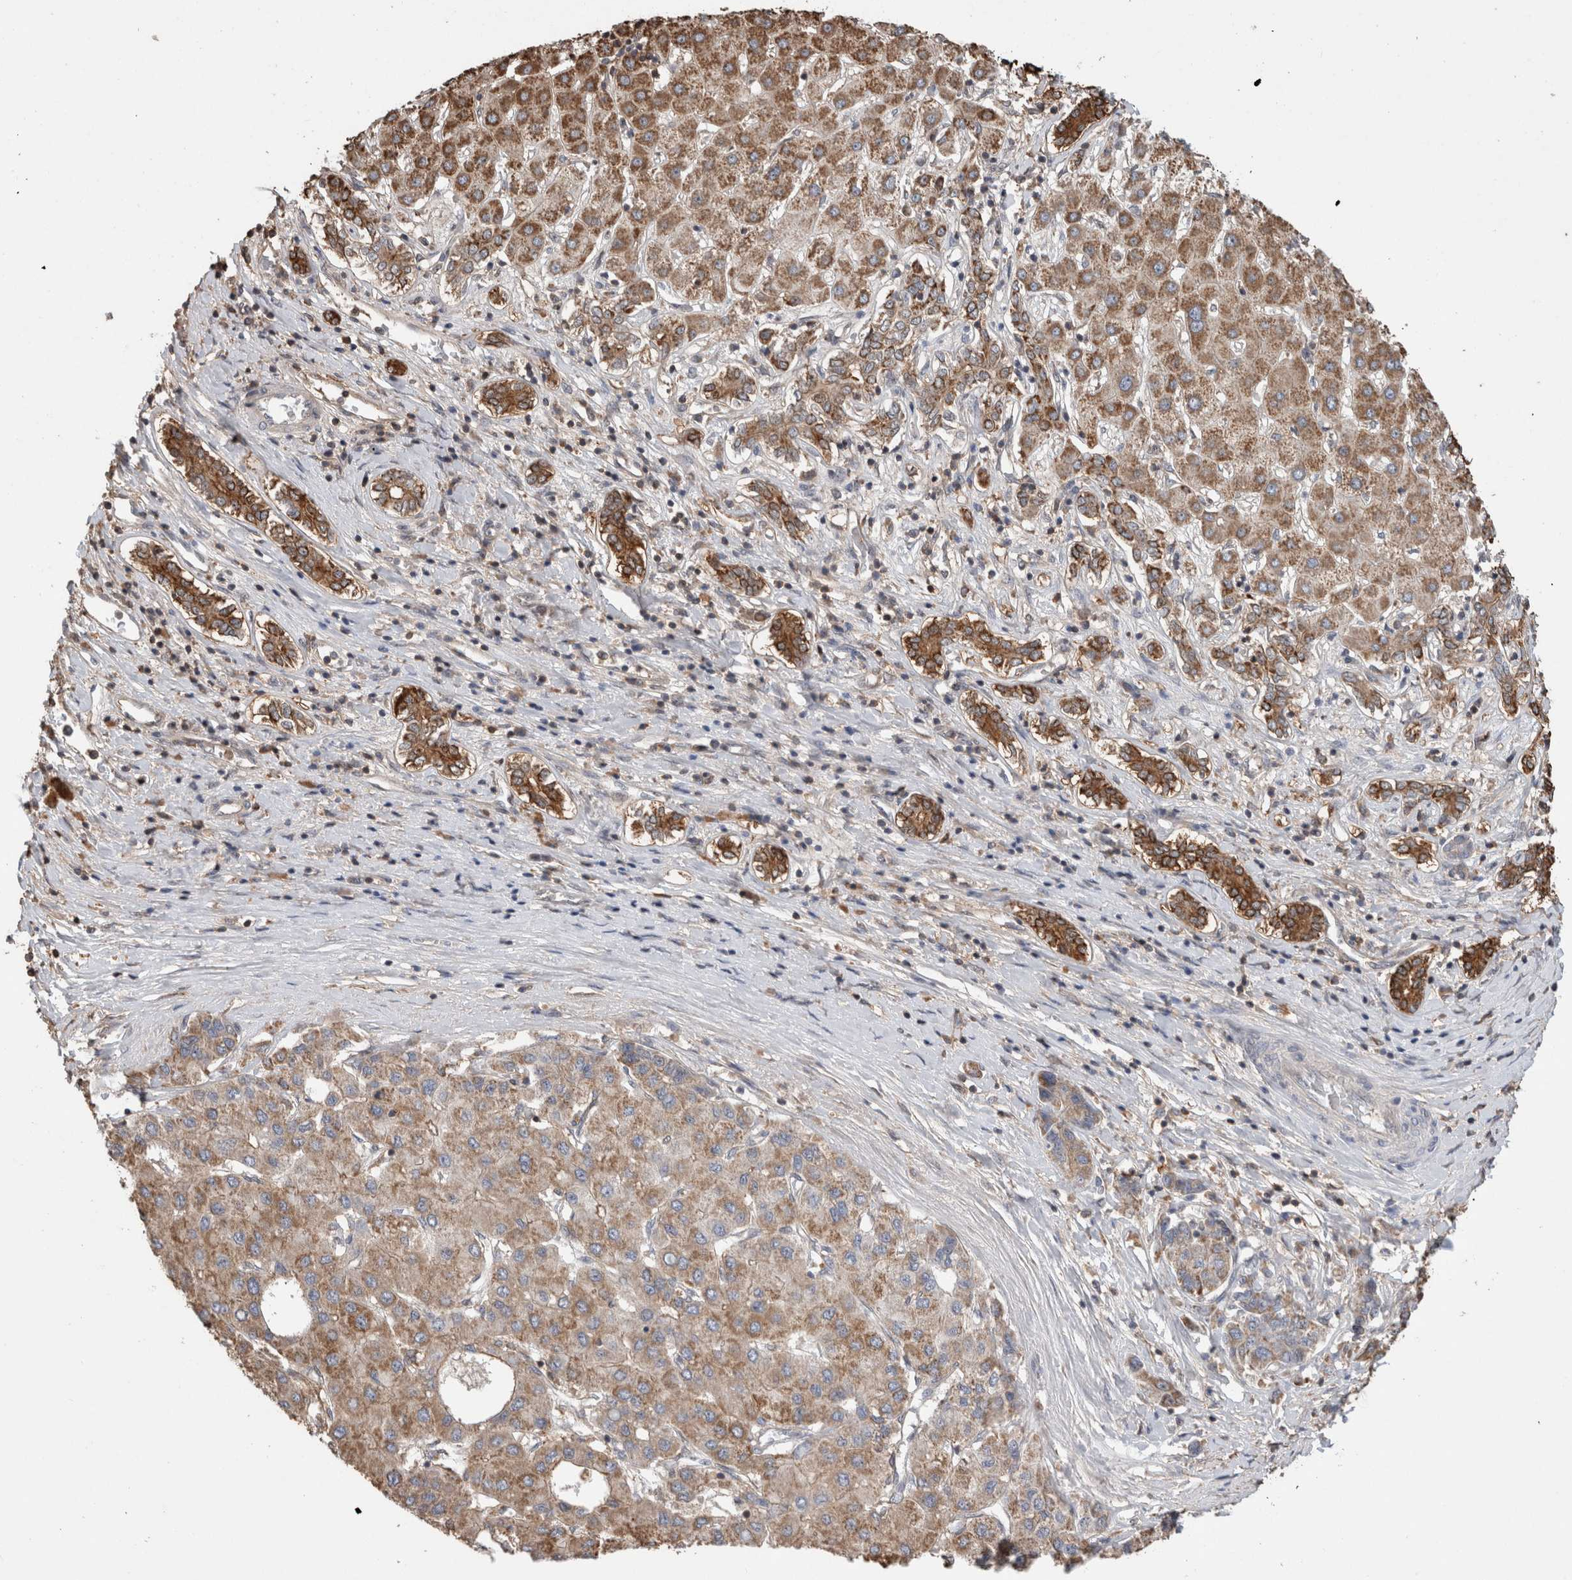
{"staining": {"intensity": "moderate", "quantity": ">75%", "location": "cytoplasmic/membranous"}, "tissue": "liver cancer", "cell_type": "Tumor cells", "image_type": "cancer", "snomed": [{"axis": "morphology", "description": "Carcinoma, Hepatocellular, NOS"}, {"axis": "topography", "description": "Liver"}], "caption": "Liver hepatocellular carcinoma stained with DAB immunohistochemistry displays medium levels of moderate cytoplasmic/membranous staining in approximately >75% of tumor cells.", "gene": "TRIM5", "patient": {"sex": "male", "age": 65}}